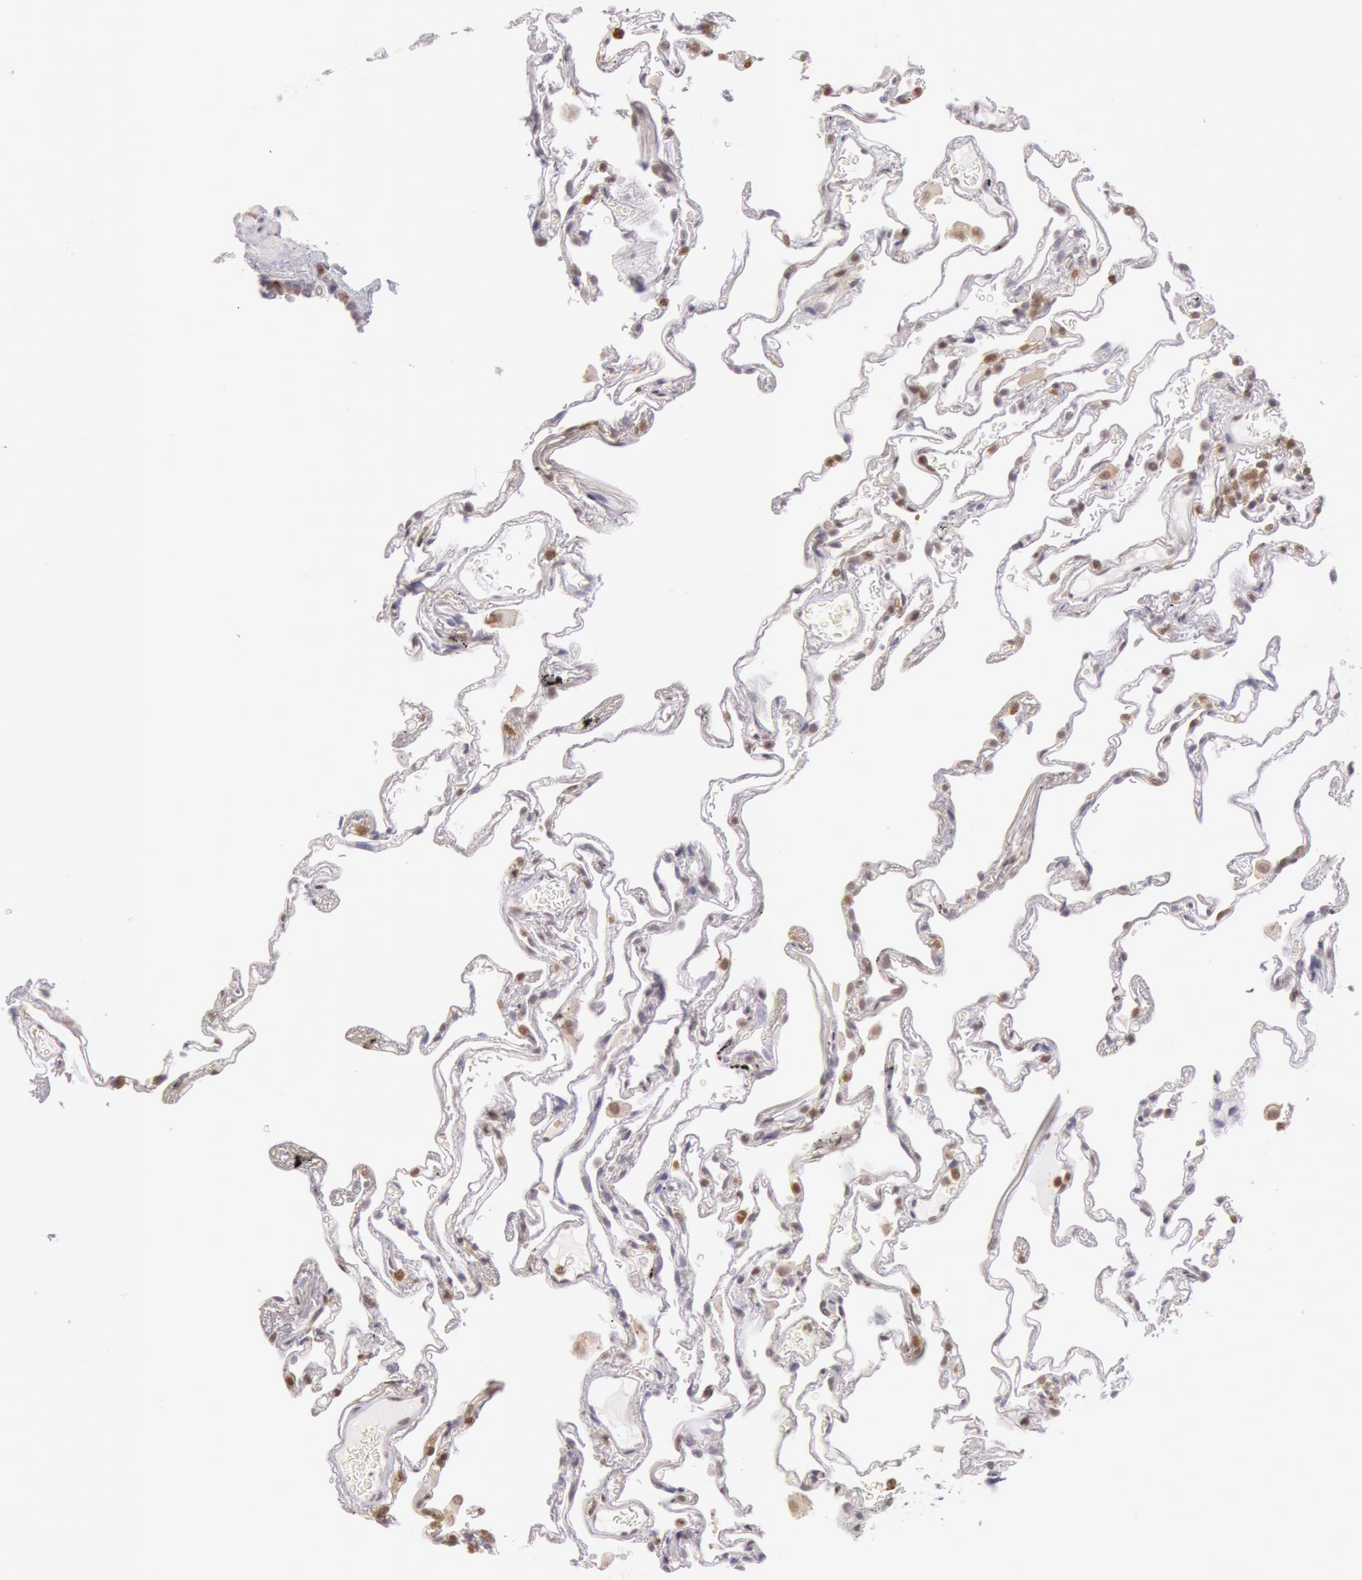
{"staining": {"intensity": "moderate", "quantity": "25%-75%", "location": "nuclear"}, "tissue": "lung", "cell_type": "Alveolar cells", "image_type": "normal", "snomed": [{"axis": "morphology", "description": "Normal tissue, NOS"}, {"axis": "morphology", "description": "Inflammation, NOS"}, {"axis": "topography", "description": "Lung"}], "caption": "Immunohistochemical staining of unremarkable lung demonstrates 25%-75% levels of moderate nuclear protein staining in about 25%-75% of alveolar cells.", "gene": "HIF1A", "patient": {"sex": "male", "age": 69}}